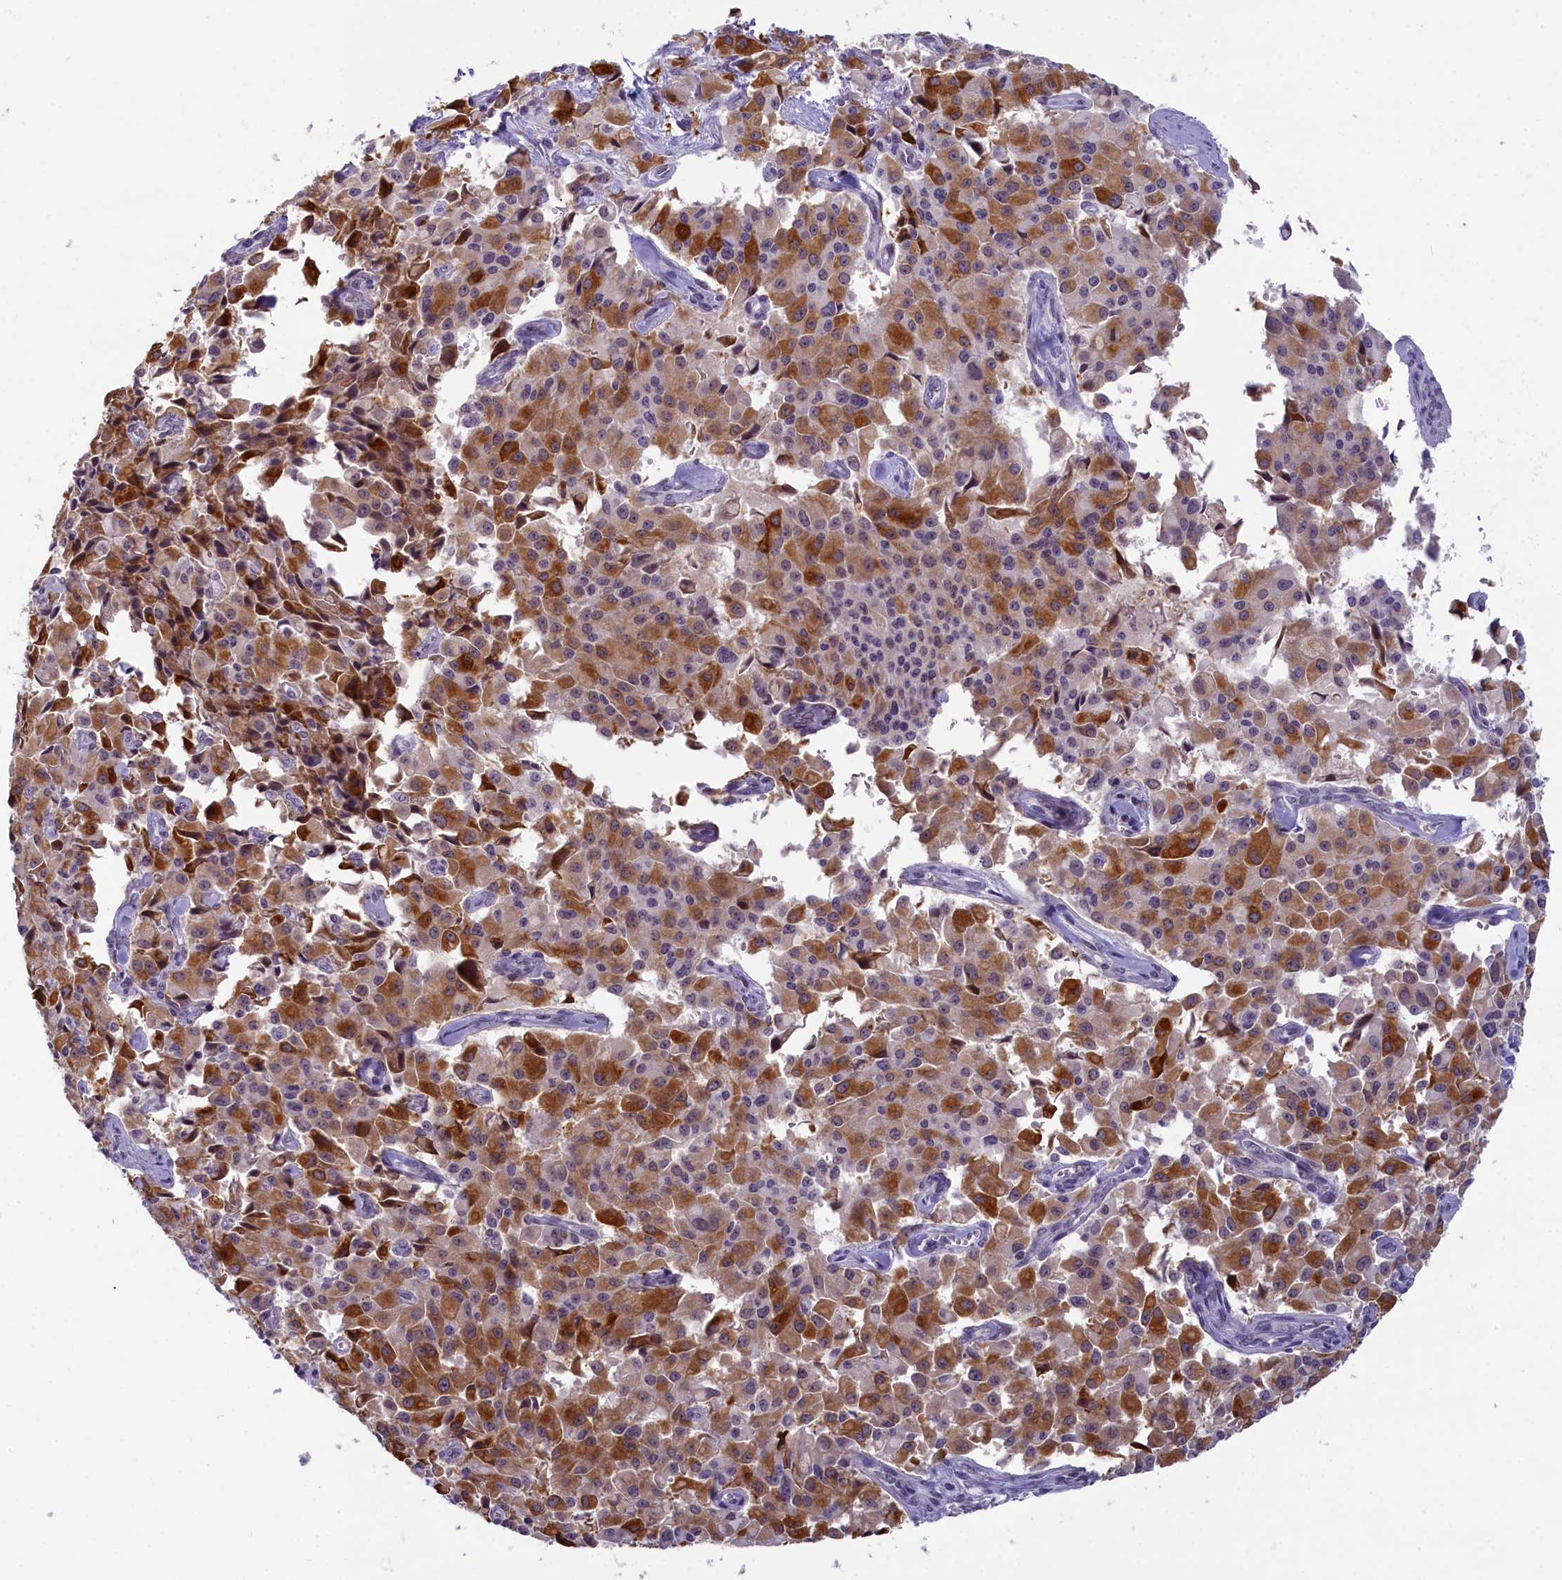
{"staining": {"intensity": "moderate", "quantity": ">75%", "location": "cytoplasmic/membranous"}, "tissue": "pancreatic cancer", "cell_type": "Tumor cells", "image_type": "cancer", "snomed": [{"axis": "morphology", "description": "Adenocarcinoma, NOS"}, {"axis": "topography", "description": "Pancreas"}], "caption": "Pancreatic adenocarcinoma was stained to show a protein in brown. There is medium levels of moderate cytoplasmic/membranous expression in about >75% of tumor cells. Using DAB (3,3'-diaminobenzidine) (brown) and hematoxylin (blue) stains, captured at high magnification using brightfield microscopy.", "gene": "CRAMP1", "patient": {"sex": "male", "age": 65}}